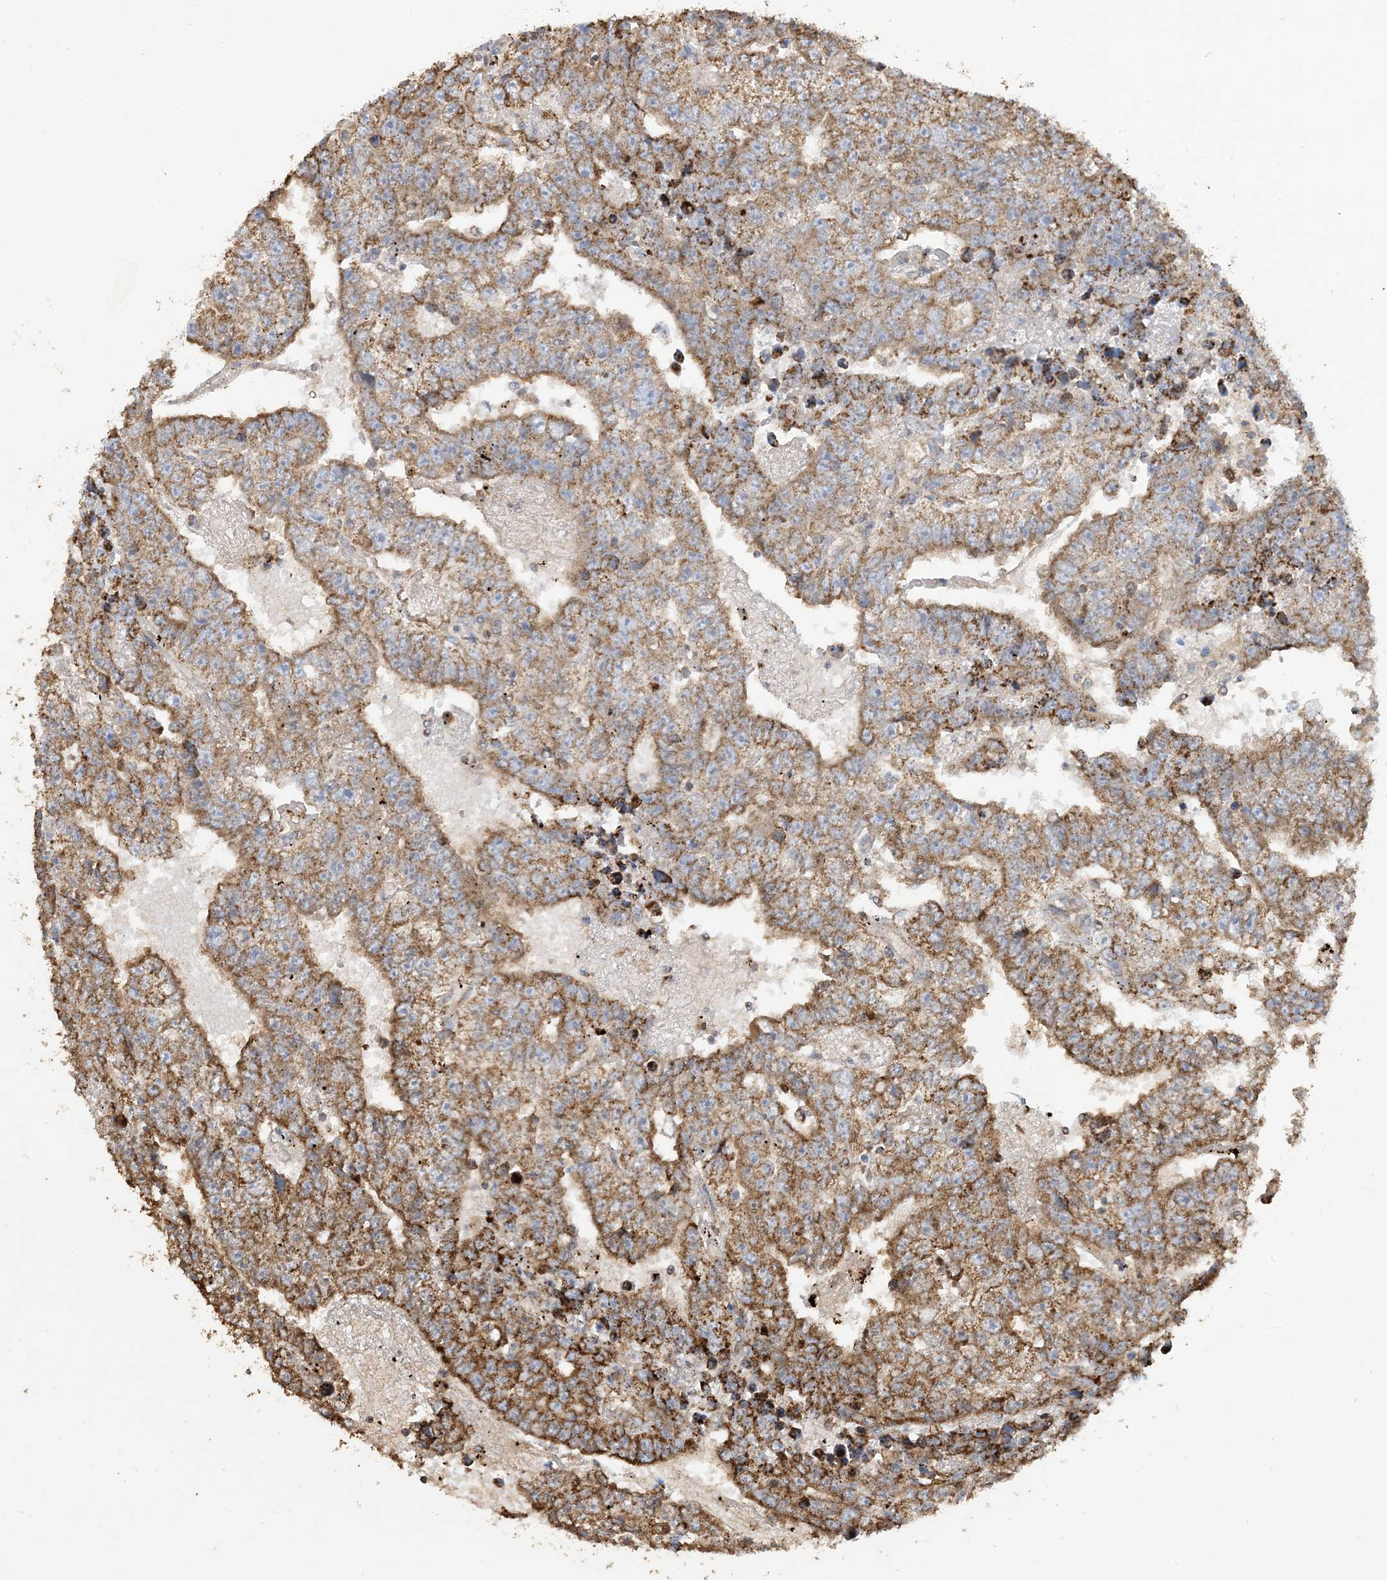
{"staining": {"intensity": "moderate", "quantity": ">75%", "location": "cytoplasmic/membranous"}, "tissue": "testis cancer", "cell_type": "Tumor cells", "image_type": "cancer", "snomed": [{"axis": "morphology", "description": "Carcinoma, Embryonal, NOS"}, {"axis": "topography", "description": "Testis"}], "caption": "Testis cancer tissue displays moderate cytoplasmic/membranous expression in approximately >75% of tumor cells", "gene": "AGA", "patient": {"sex": "male", "age": 25}}